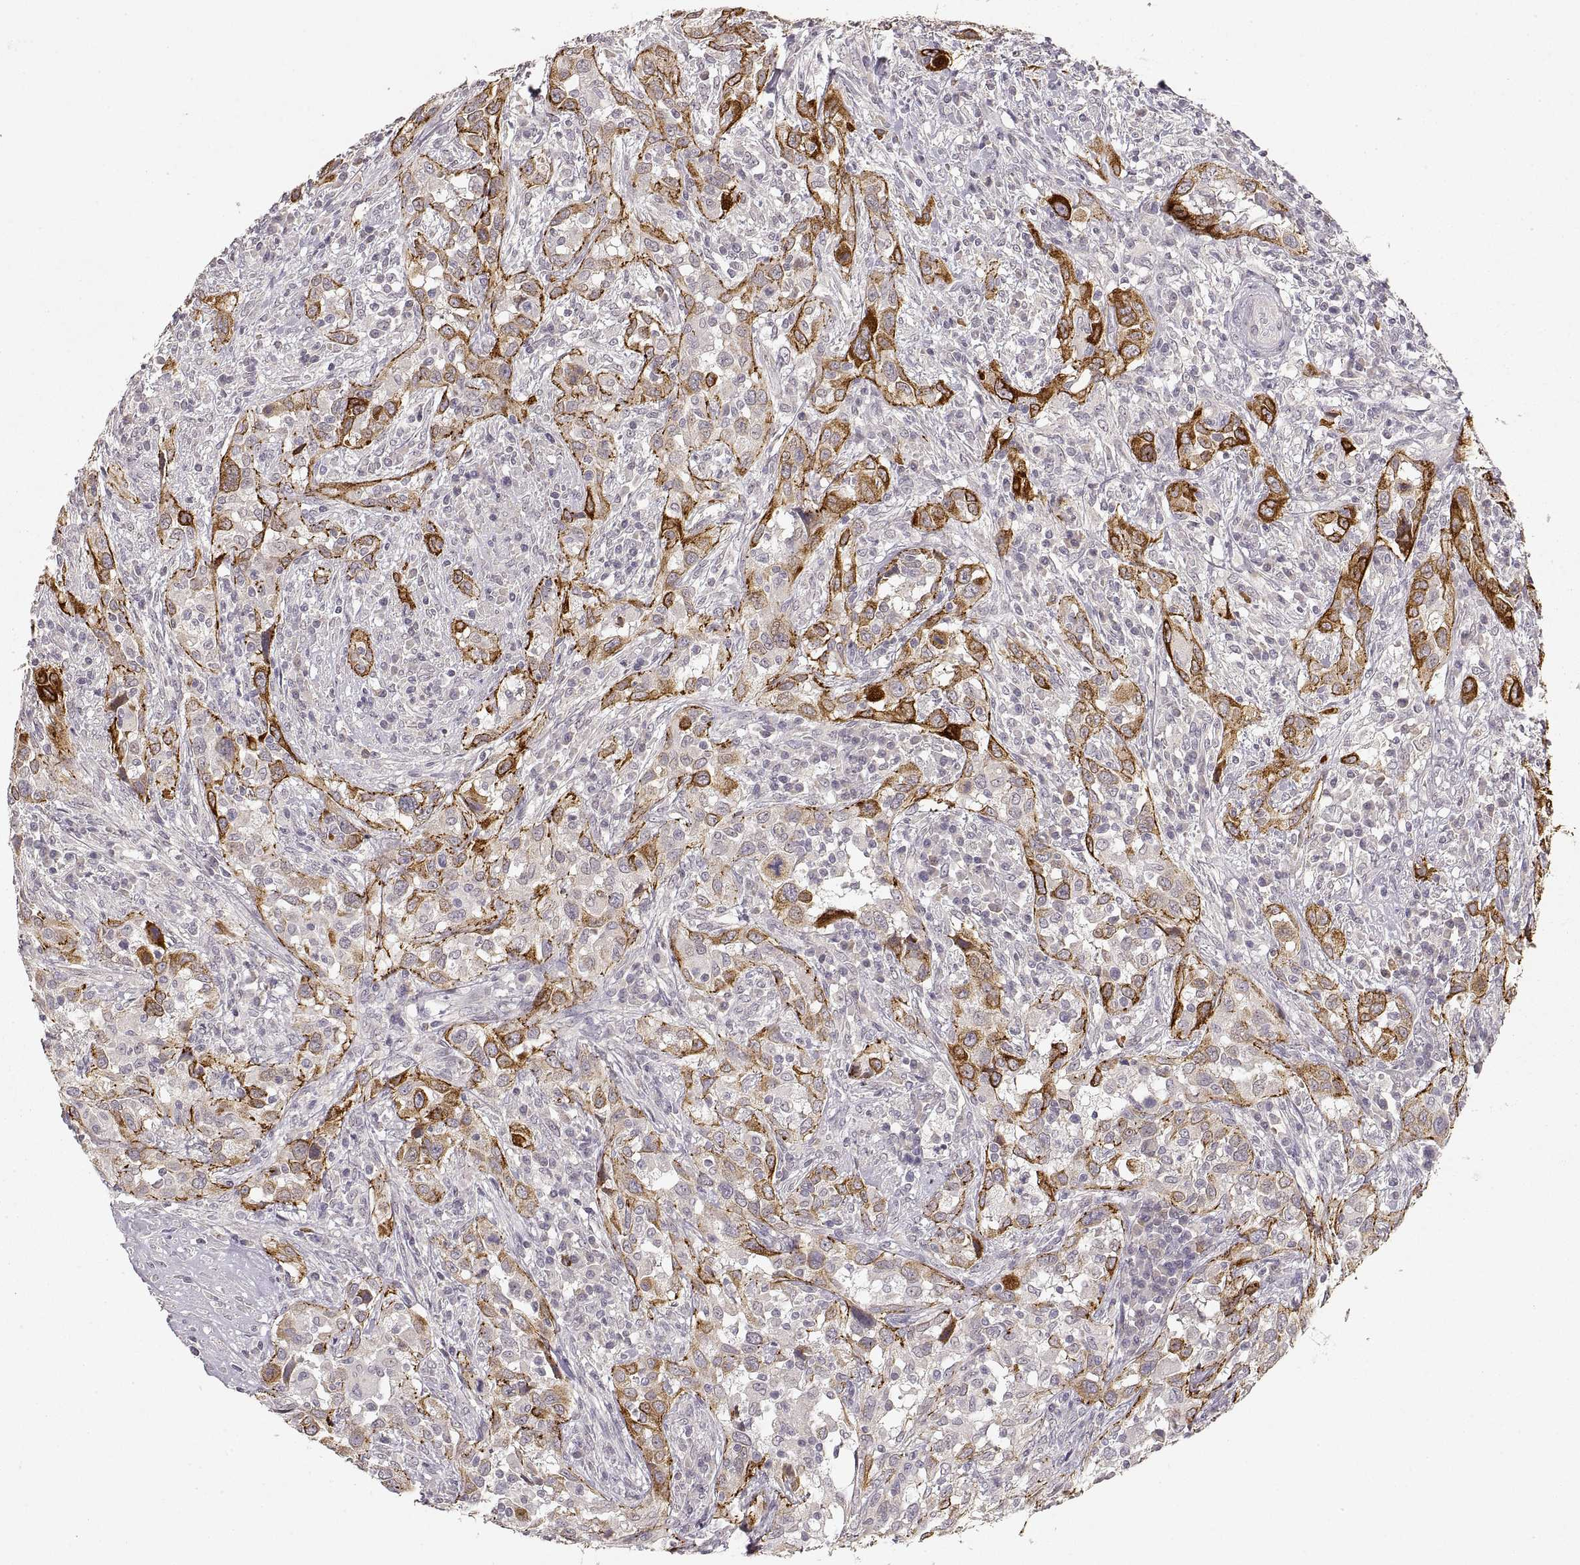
{"staining": {"intensity": "strong", "quantity": "25%-75%", "location": "cytoplasmic/membranous"}, "tissue": "urothelial cancer", "cell_type": "Tumor cells", "image_type": "cancer", "snomed": [{"axis": "morphology", "description": "Urothelial carcinoma, NOS"}, {"axis": "morphology", "description": "Urothelial carcinoma, High grade"}, {"axis": "topography", "description": "Urinary bladder"}], "caption": "A photomicrograph of human urothelial cancer stained for a protein displays strong cytoplasmic/membranous brown staining in tumor cells. The protein is shown in brown color, while the nuclei are stained blue.", "gene": "LAMC2", "patient": {"sex": "female", "age": 64}}